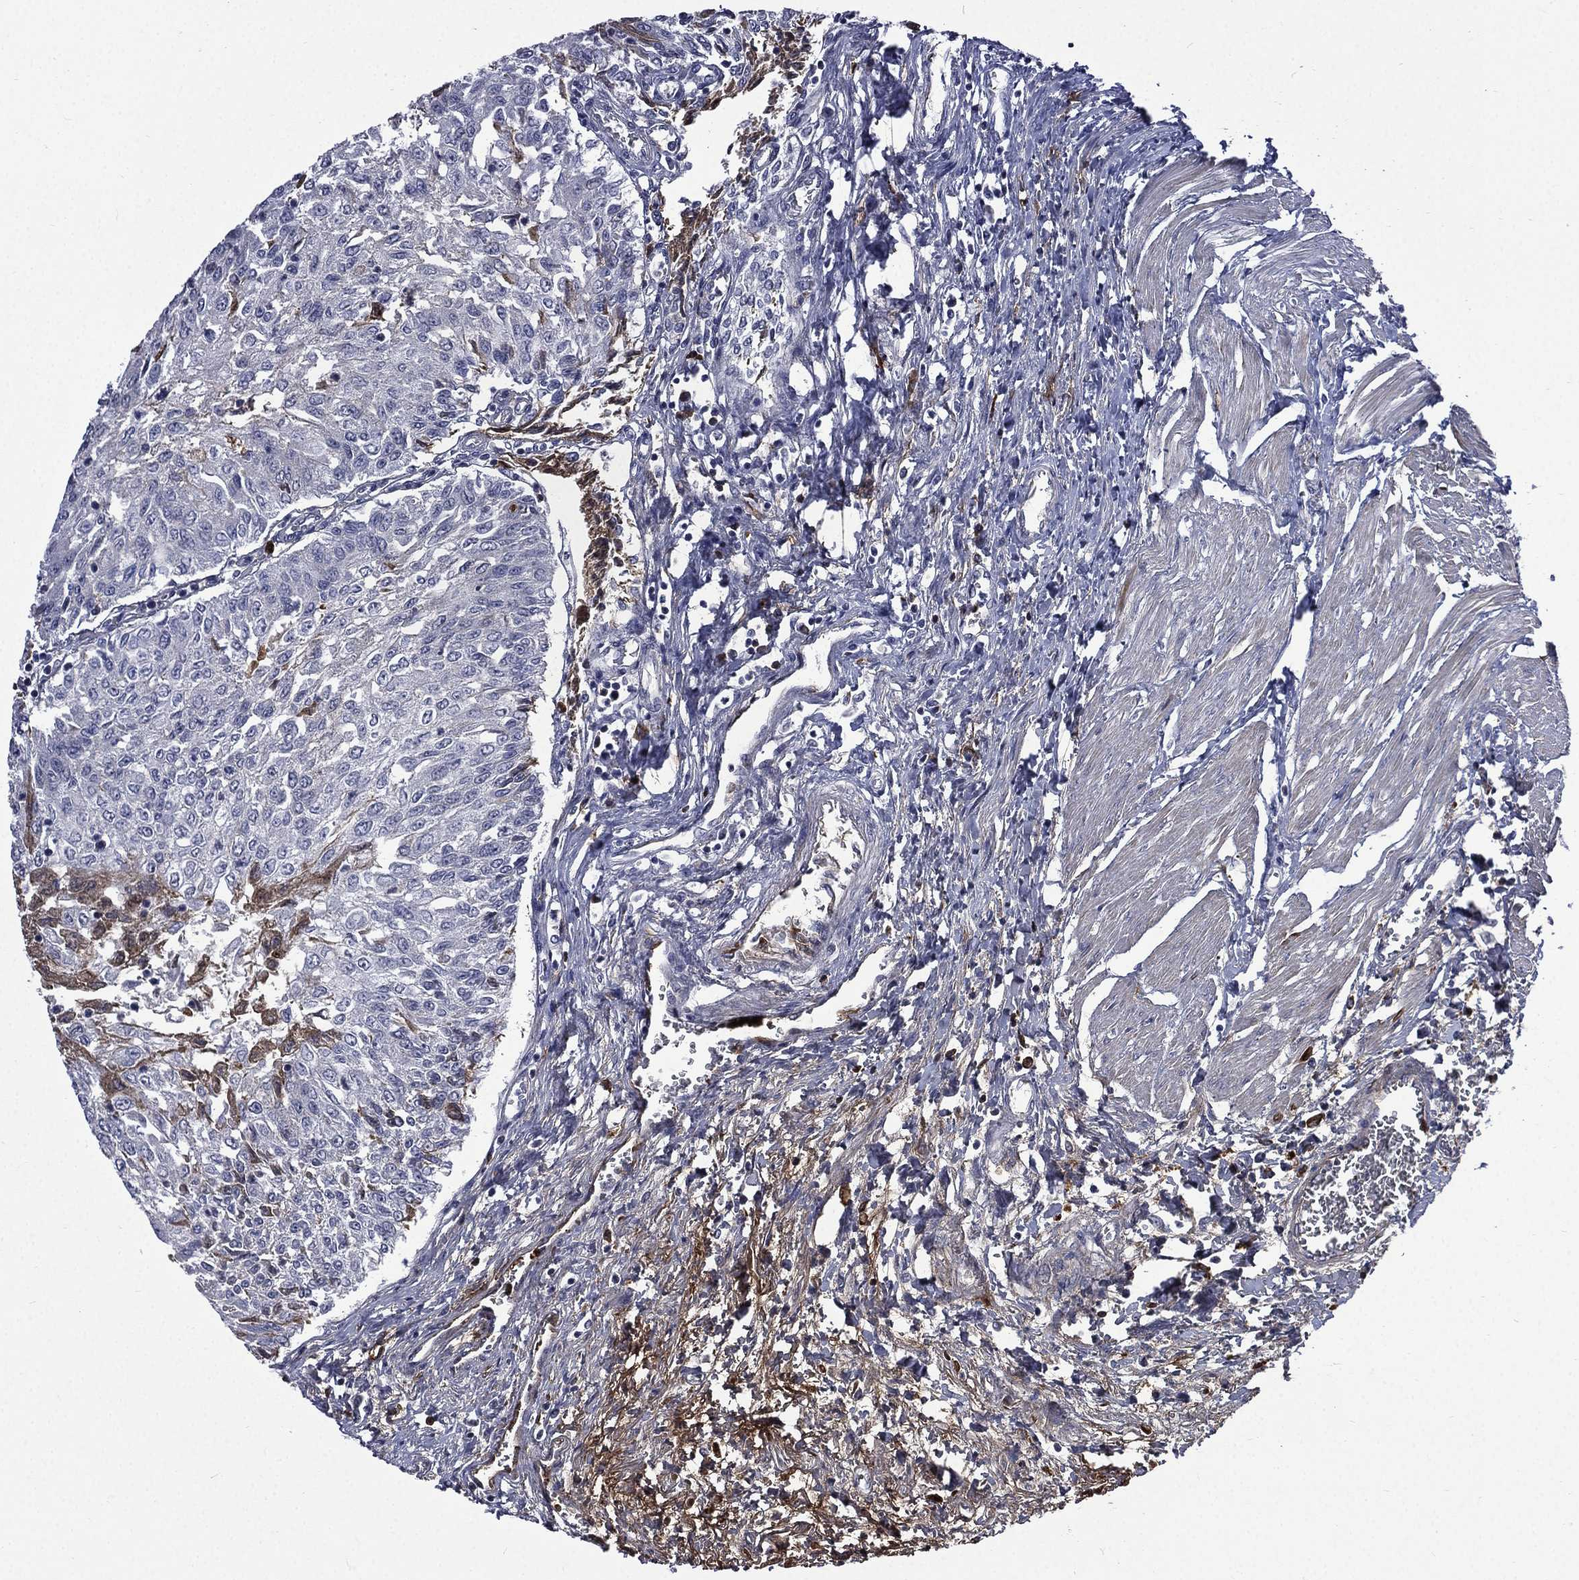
{"staining": {"intensity": "weak", "quantity": "<25%", "location": "cytoplasmic/membranous"}, "tissue": "urothelial cancer", "cell_type": "Tumor cells", "image_type": "cancer", "snomed": [{"axis": "morphology", "description": "Urothelial carcinoma, Low grade"}, {"axis": "topography", "description": "Urinary bladder"}], "caption": "Tumor cells show no significant staining in urothelial cancer.", "gene": "FGG", "patient": {"sex": "male", "age": 78}}